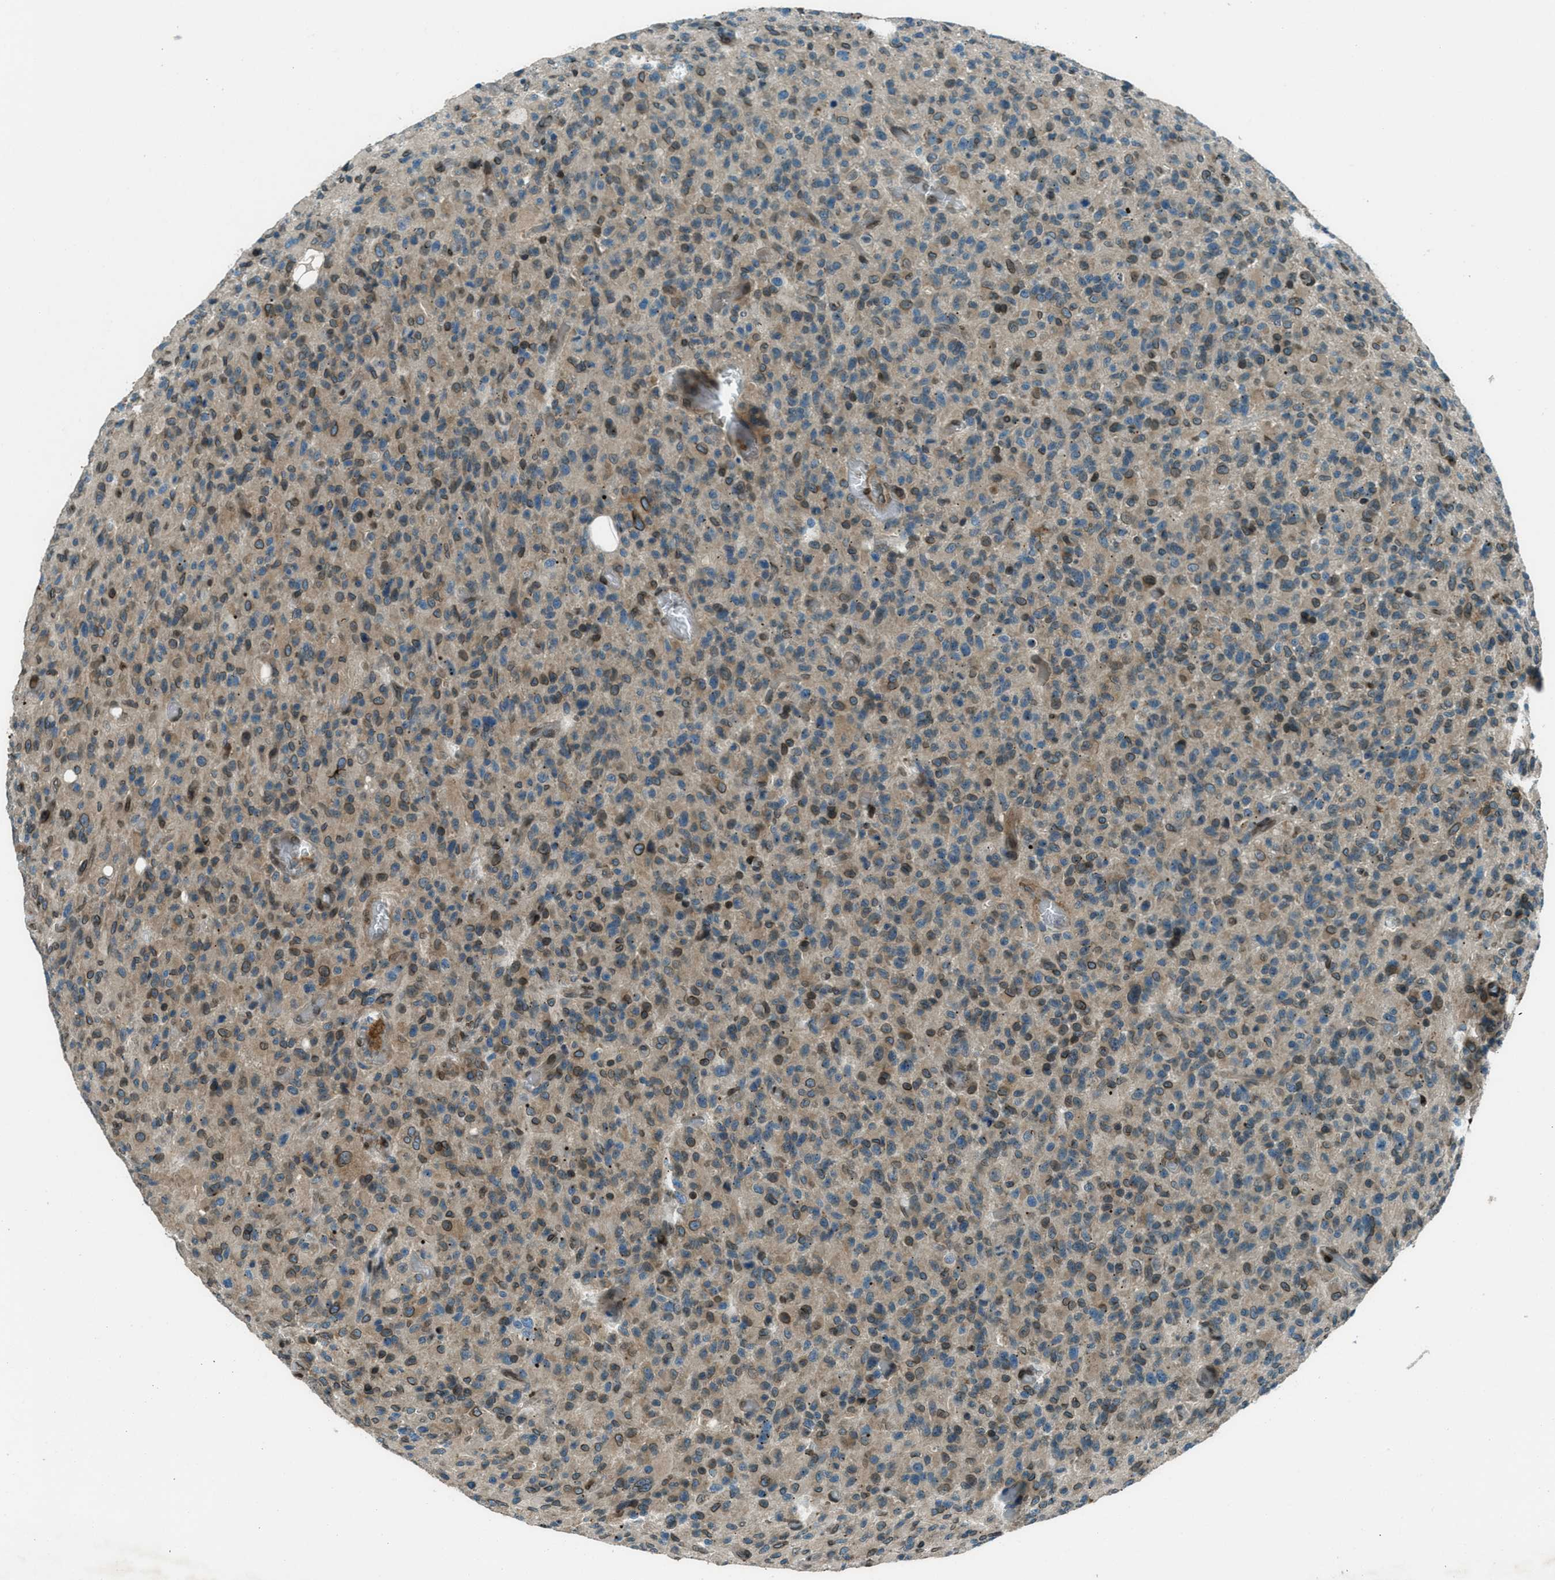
{"staining": {"intensity": "moderate", "quantity": "25%-75%", "location": "cytoplasmic/membranous,nuclear"}, "tissue": "glioma", "cell_type": "Tumor cells", "image_type": "cancer", "snomed": [{"axis": "morphology", "description": "Glioma, malignant, High grade"}, {"axis": "topography", "description": "Brain"}], "caption": "Protein analysis of glioma tissue shows moderate cytoplasmic/membranous and nuclear staining in approximately 25%-75% of tumor cells. (brown staining indicates protein expression, while blue staining denotes nuclei).", "gene": "LEMD2", "patient": {"sex": "male", "age": 71}}